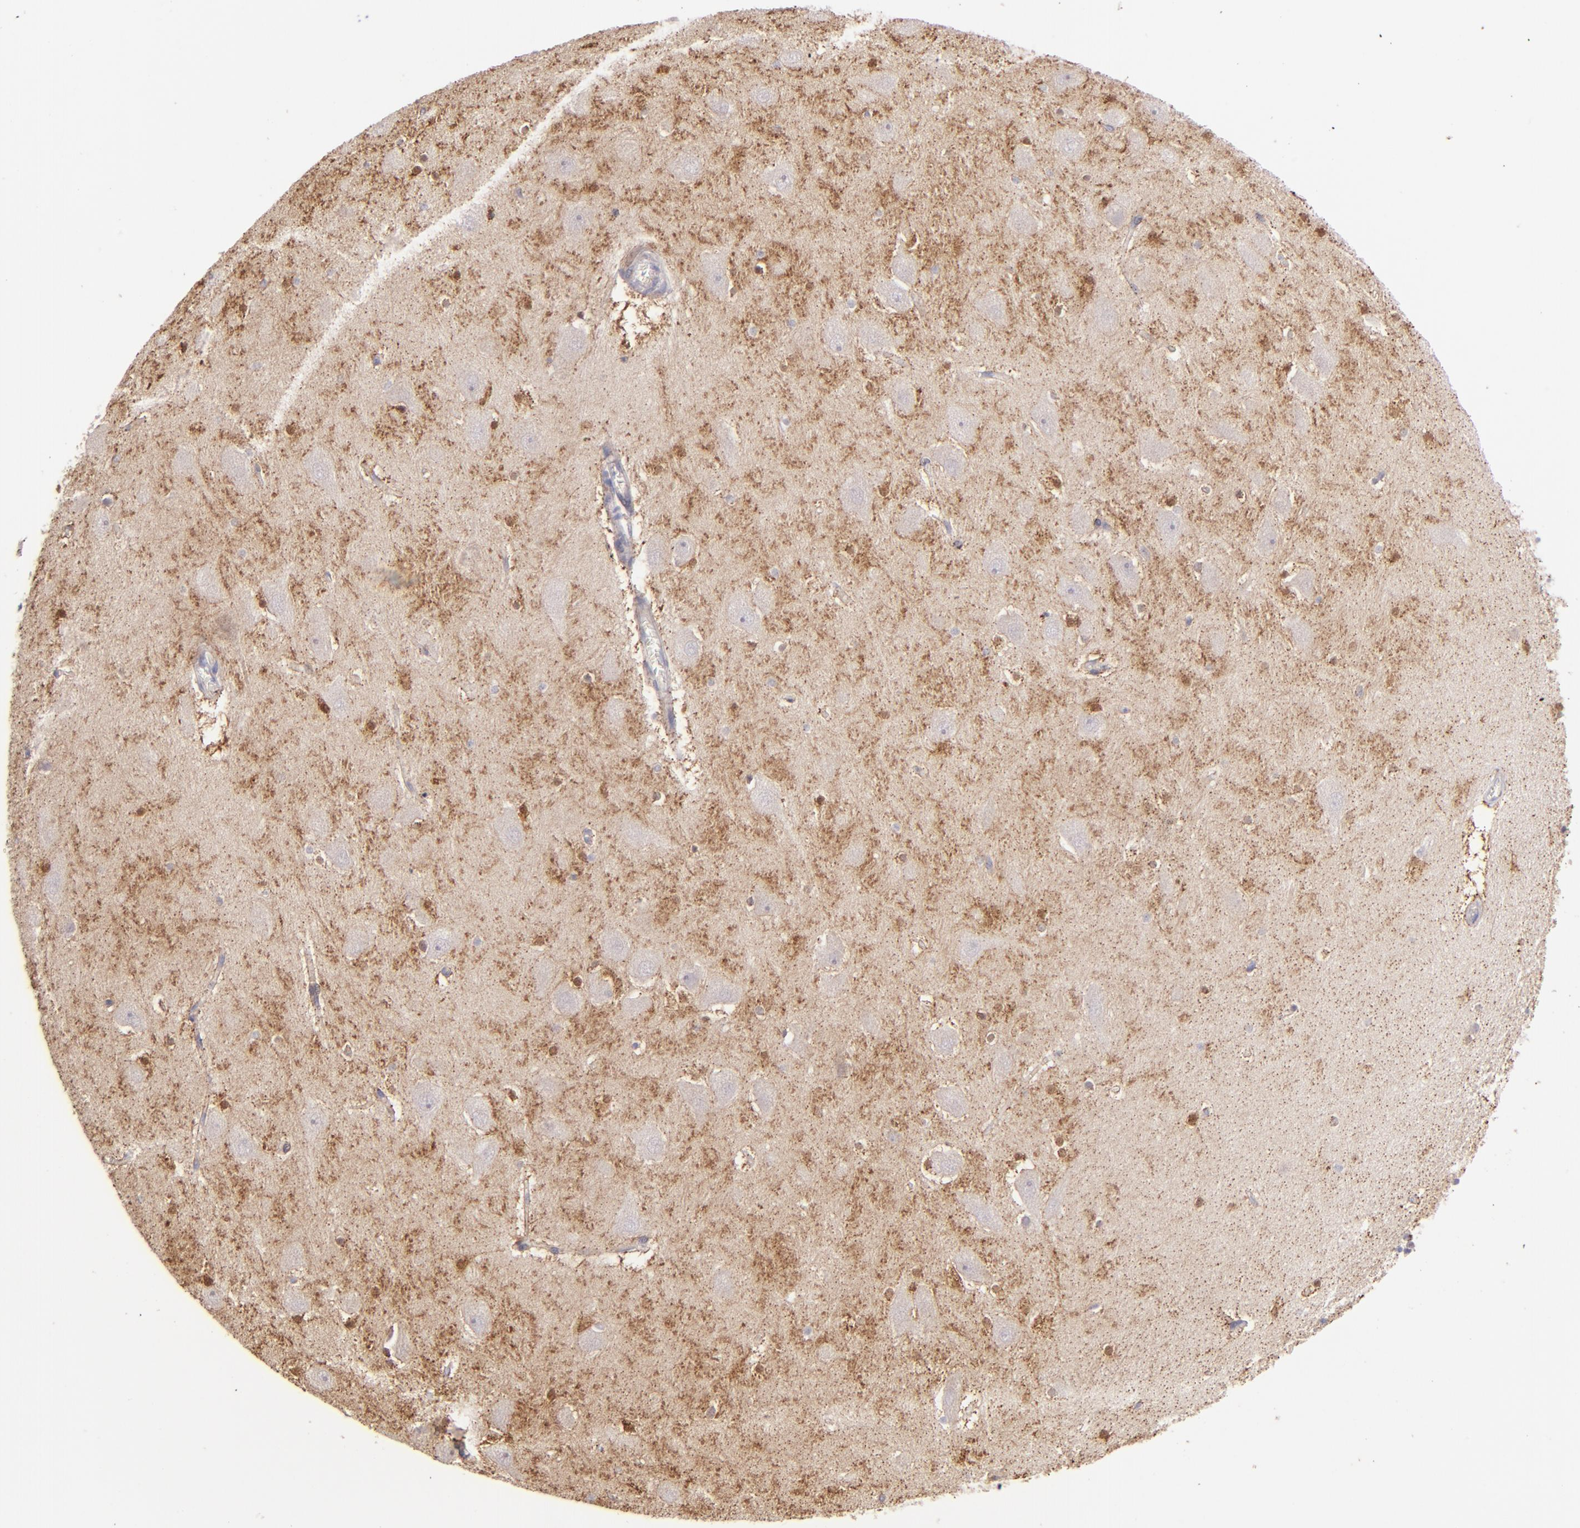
{"staining": {"intensity": "moderate", "quantity": "25%-75%", "location": "cytoplasmic/membranous"}, "tissue": "hippocampus", "cell_type": "Glial cells", "image_type": "normal", "snomed": [{"axis": "morphology", "description": "Normal tissue, NOS"}, {"axis": "topography", "description": "Hippocampus"}], "caption": "Protein staining demonstrates moderate cytoplasmic/membranous positivity in approximately 25%-75% of glial cells in normal hippocampus.", "gene": "SH2D4A", "patient": {"sex": "male", "age": 45}}